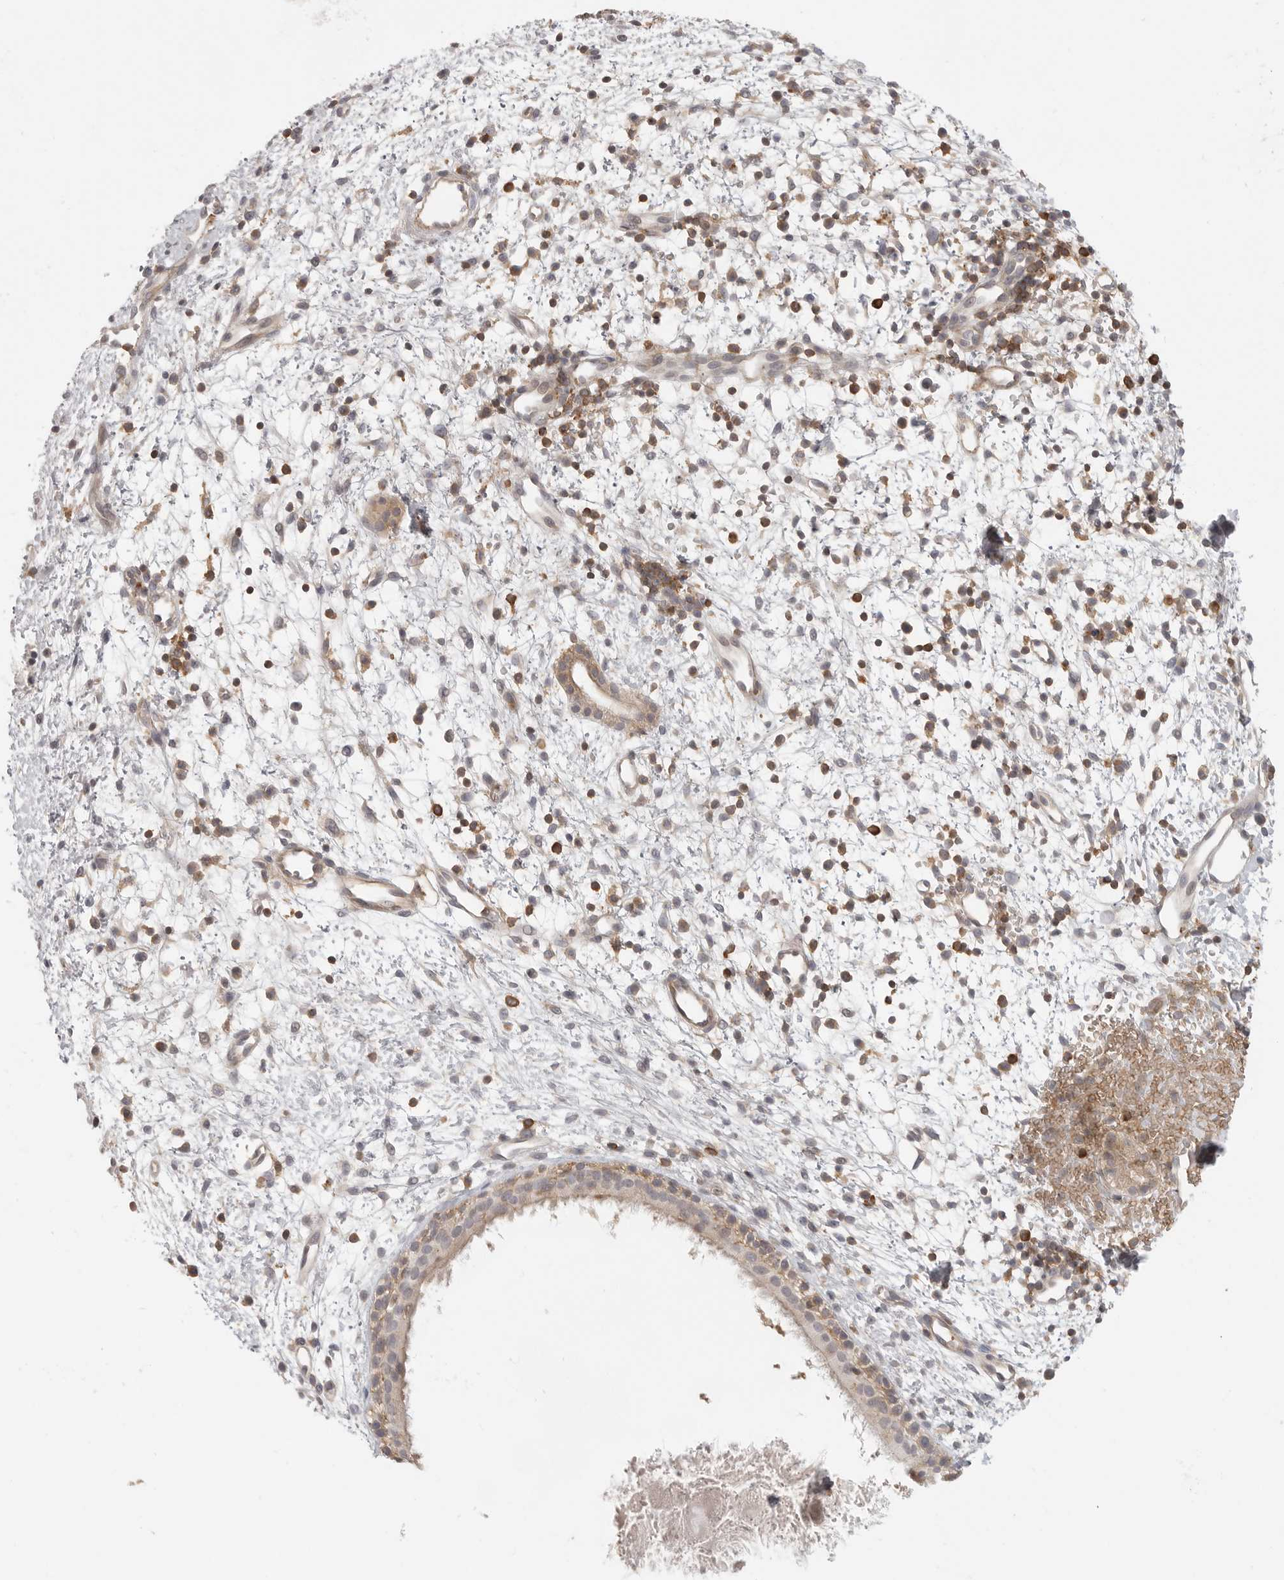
{"staining": {"intensity": "weak", "quantity": ">75%", "location": "cytoplasmic/membranous"}, "tissue": "nasopharynx", "cell_type": "Respiratory epithelial cells", "image_type": "normal", "snomed": [{"axis": "morphology", "description": "Normal tissue, NOS"}, {"axis": "topography", "description": "Nasopharynx"}], "caption": "Protein expression by immunohistochemistry displays weak cytoplasmic/membranous expression in approximately >75% of respiratory epithelial cells in unremarkable nasopharynx.", "gene": "DBNL", "patient": {"sex": "male", "age": 22}}